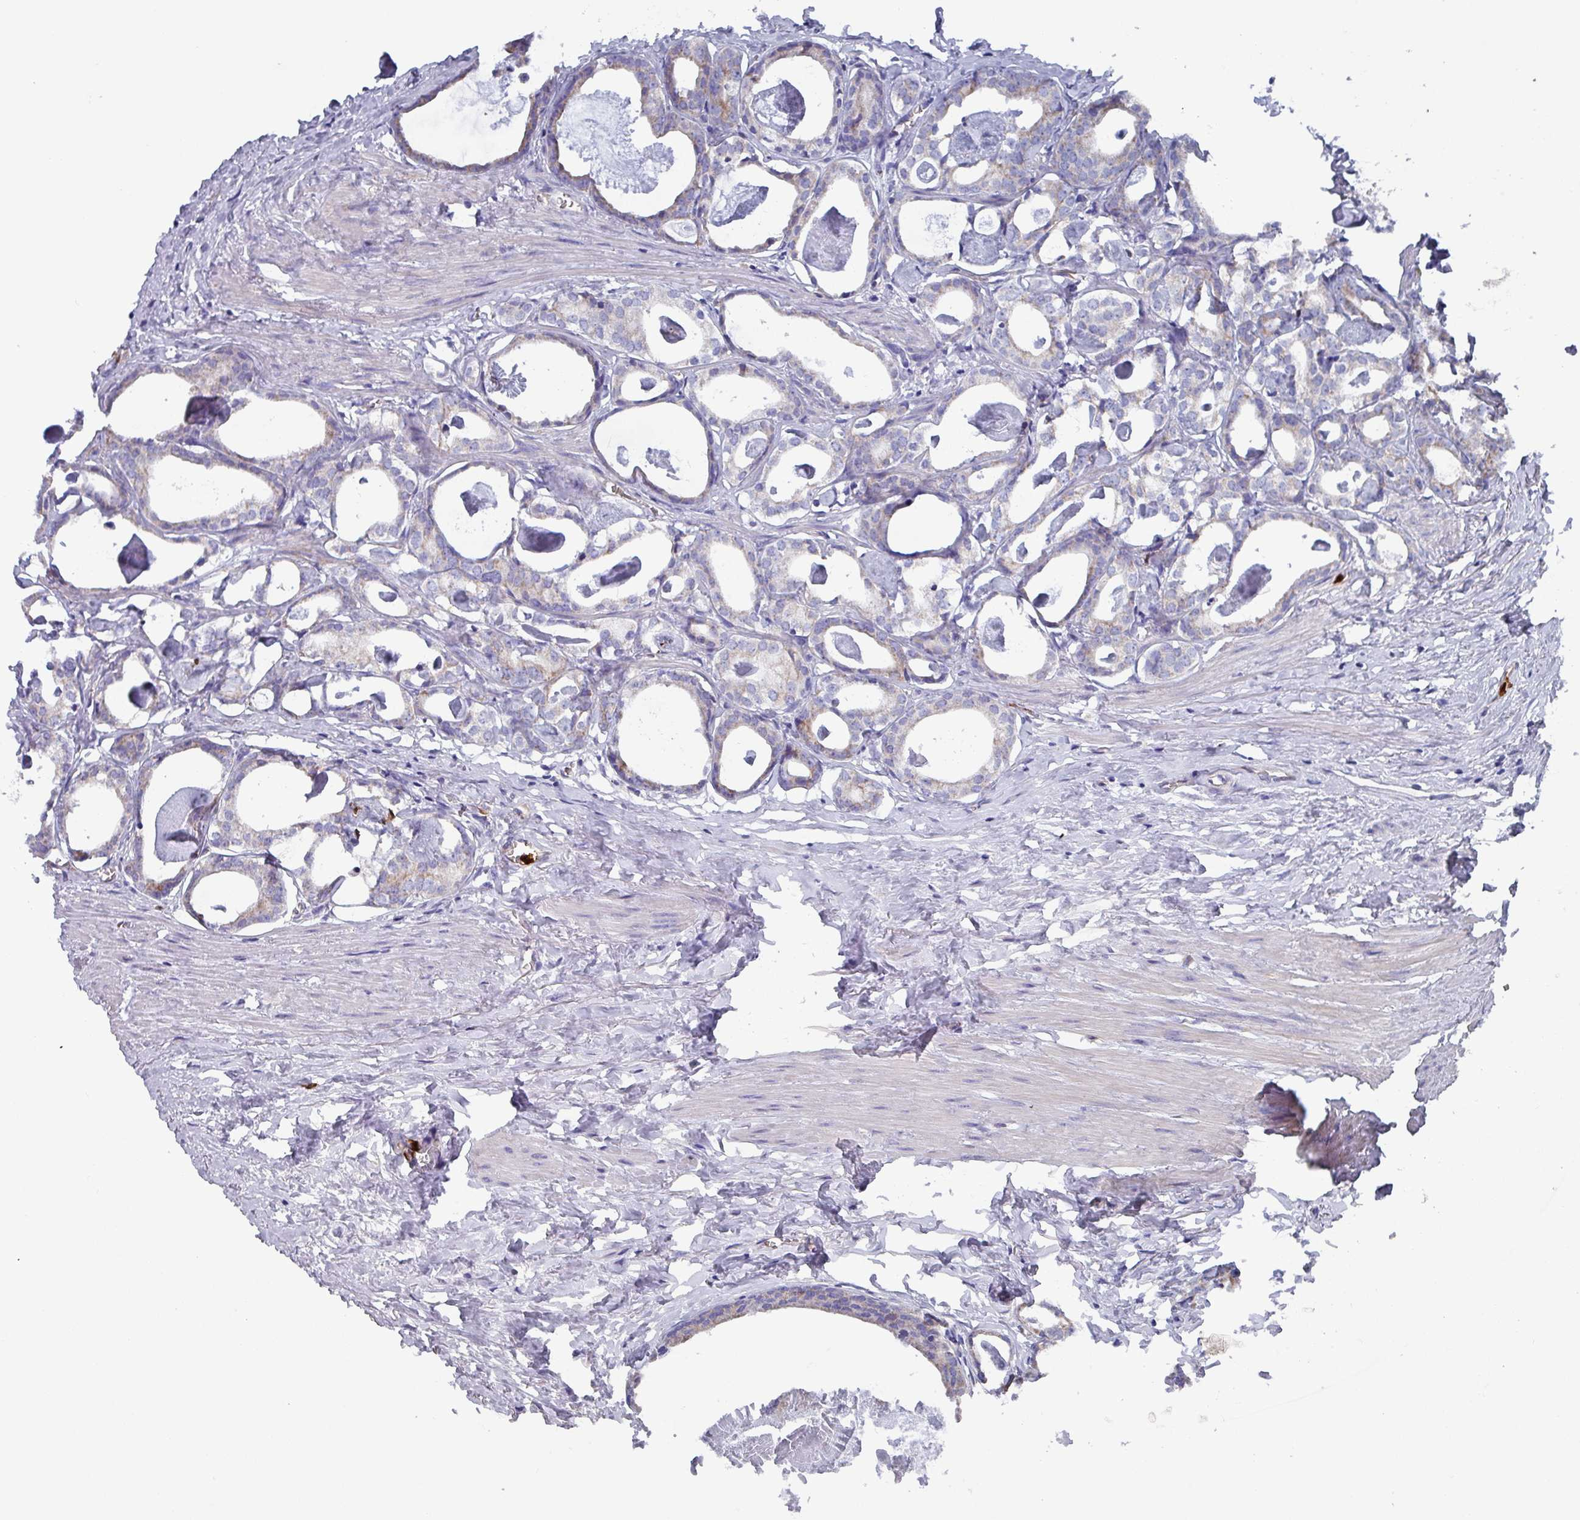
{"staining": {"intensity": "weak", "quantity": "<25%", "location": "cytoplasmic/membranous"}, "tissue": "prostate cancer", "cell_type": "Tumor cells", "image_type": "cancer", "snomed": [{"axis": "morphology", "description": "Adenocarcinoma, Low grade"}, {"axis": "topography", "description": "Prostate"}], "caption": "A photomicrograph of human prostate cancer is negative for staining in tumor cells.", "gene": "UQCC2", "patient": {"sex": "male", "age": 71}}